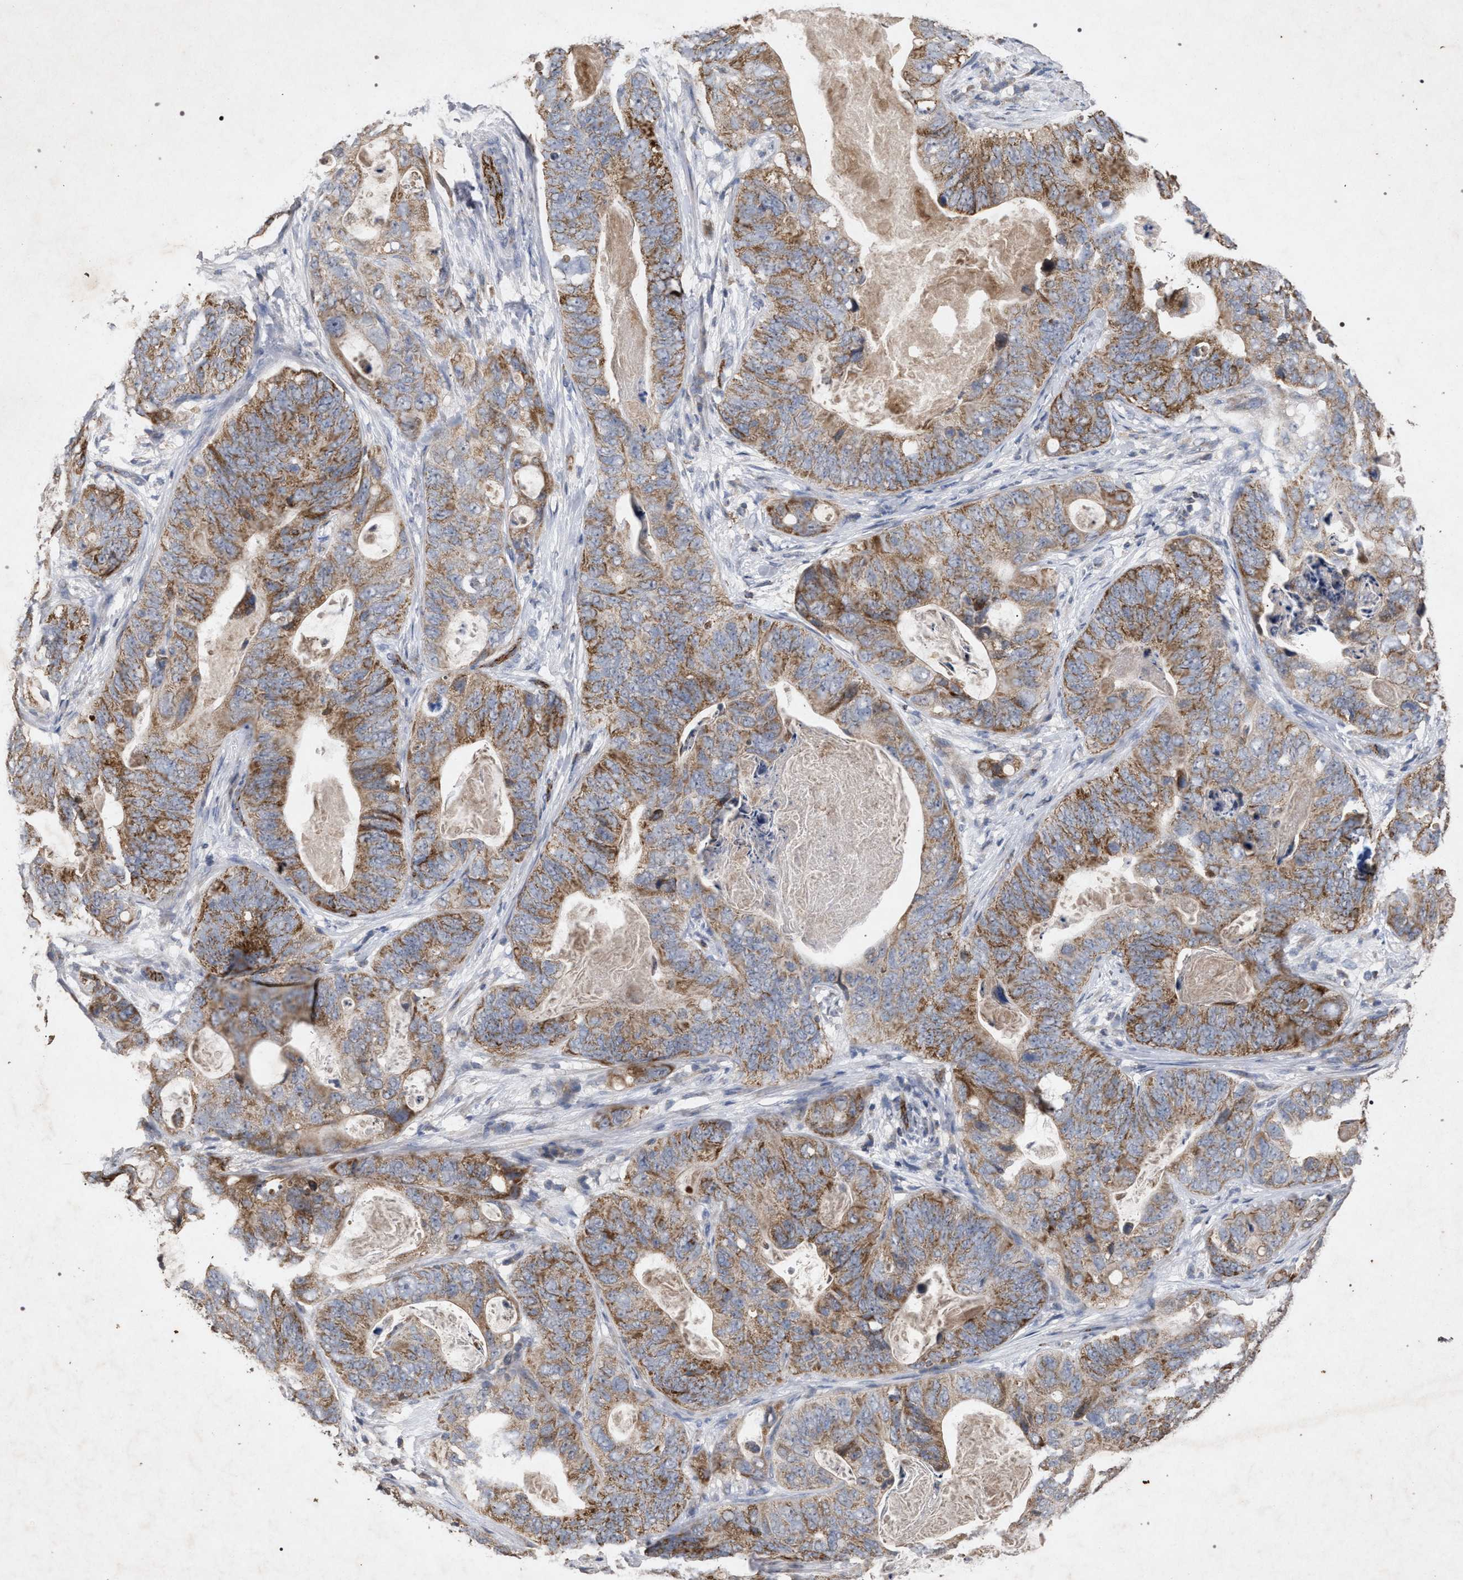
{"staining": {"intensity": "moderate", "quantity": ">75%", "location": "cytoplasmic/membranous"}, "tissue": "stomach cancer", "cell_type": "Tumor cells", "image_type": "cancer", "snomed": [{"axis": "morphology", "description": "Adenocarcinoma, NOS"}, {"axis": "topography", "description": "Stomach"}], "caption": "Stomach cancer (adenocarcinoma) stained with a protein marker reveals moderate staining in tumor cells.", "gene": "PKD2L1", "patient": {"sex": "female", "age": 89}}